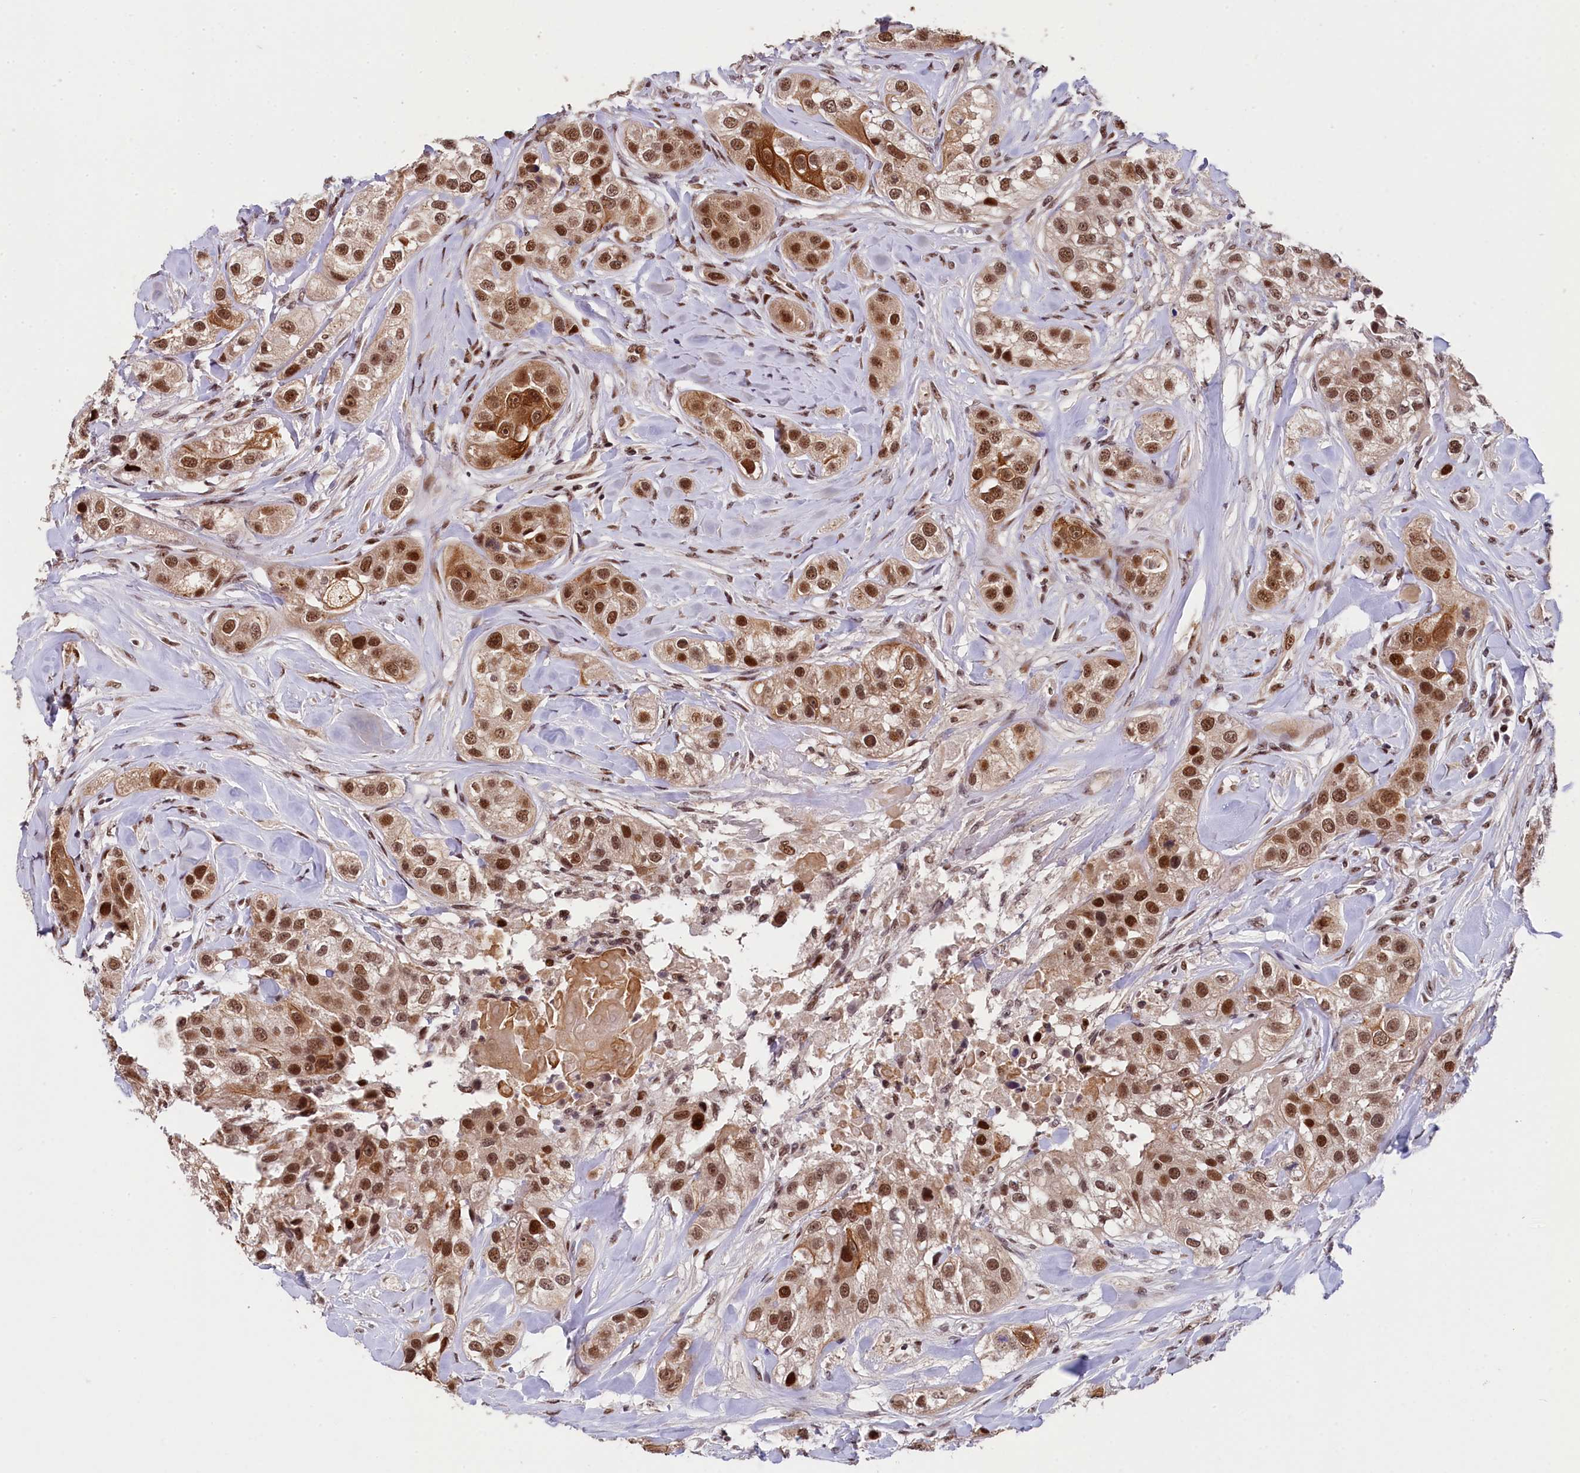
{"staining": {"intensity": "strong", "quantity": ">75%", "location": "cytoplasmic/membranous,nuclear"}, "tissue": "head and neck cancer", "cell_type": "Tumor cells", "image_type": "cancer", "snomed": [{"axis": "morphology", "description": "Normal tissue, NOS"}, {"axis": "morphology", "description": "Squamous cell carcinoma, NOS"}, {"axis": "topography", "description": "Skeletal muscle"}, {"axis": "topography", "description": "Head-Neck"}], "caption": "A brown stain highlights strong cytoplasmic/membranous and nuclear expression of a protein in human head and neck squamous cell carcinoma tumor cells.", "gene": "ADIG", "patient": {"sex": "male", "age": 51}}